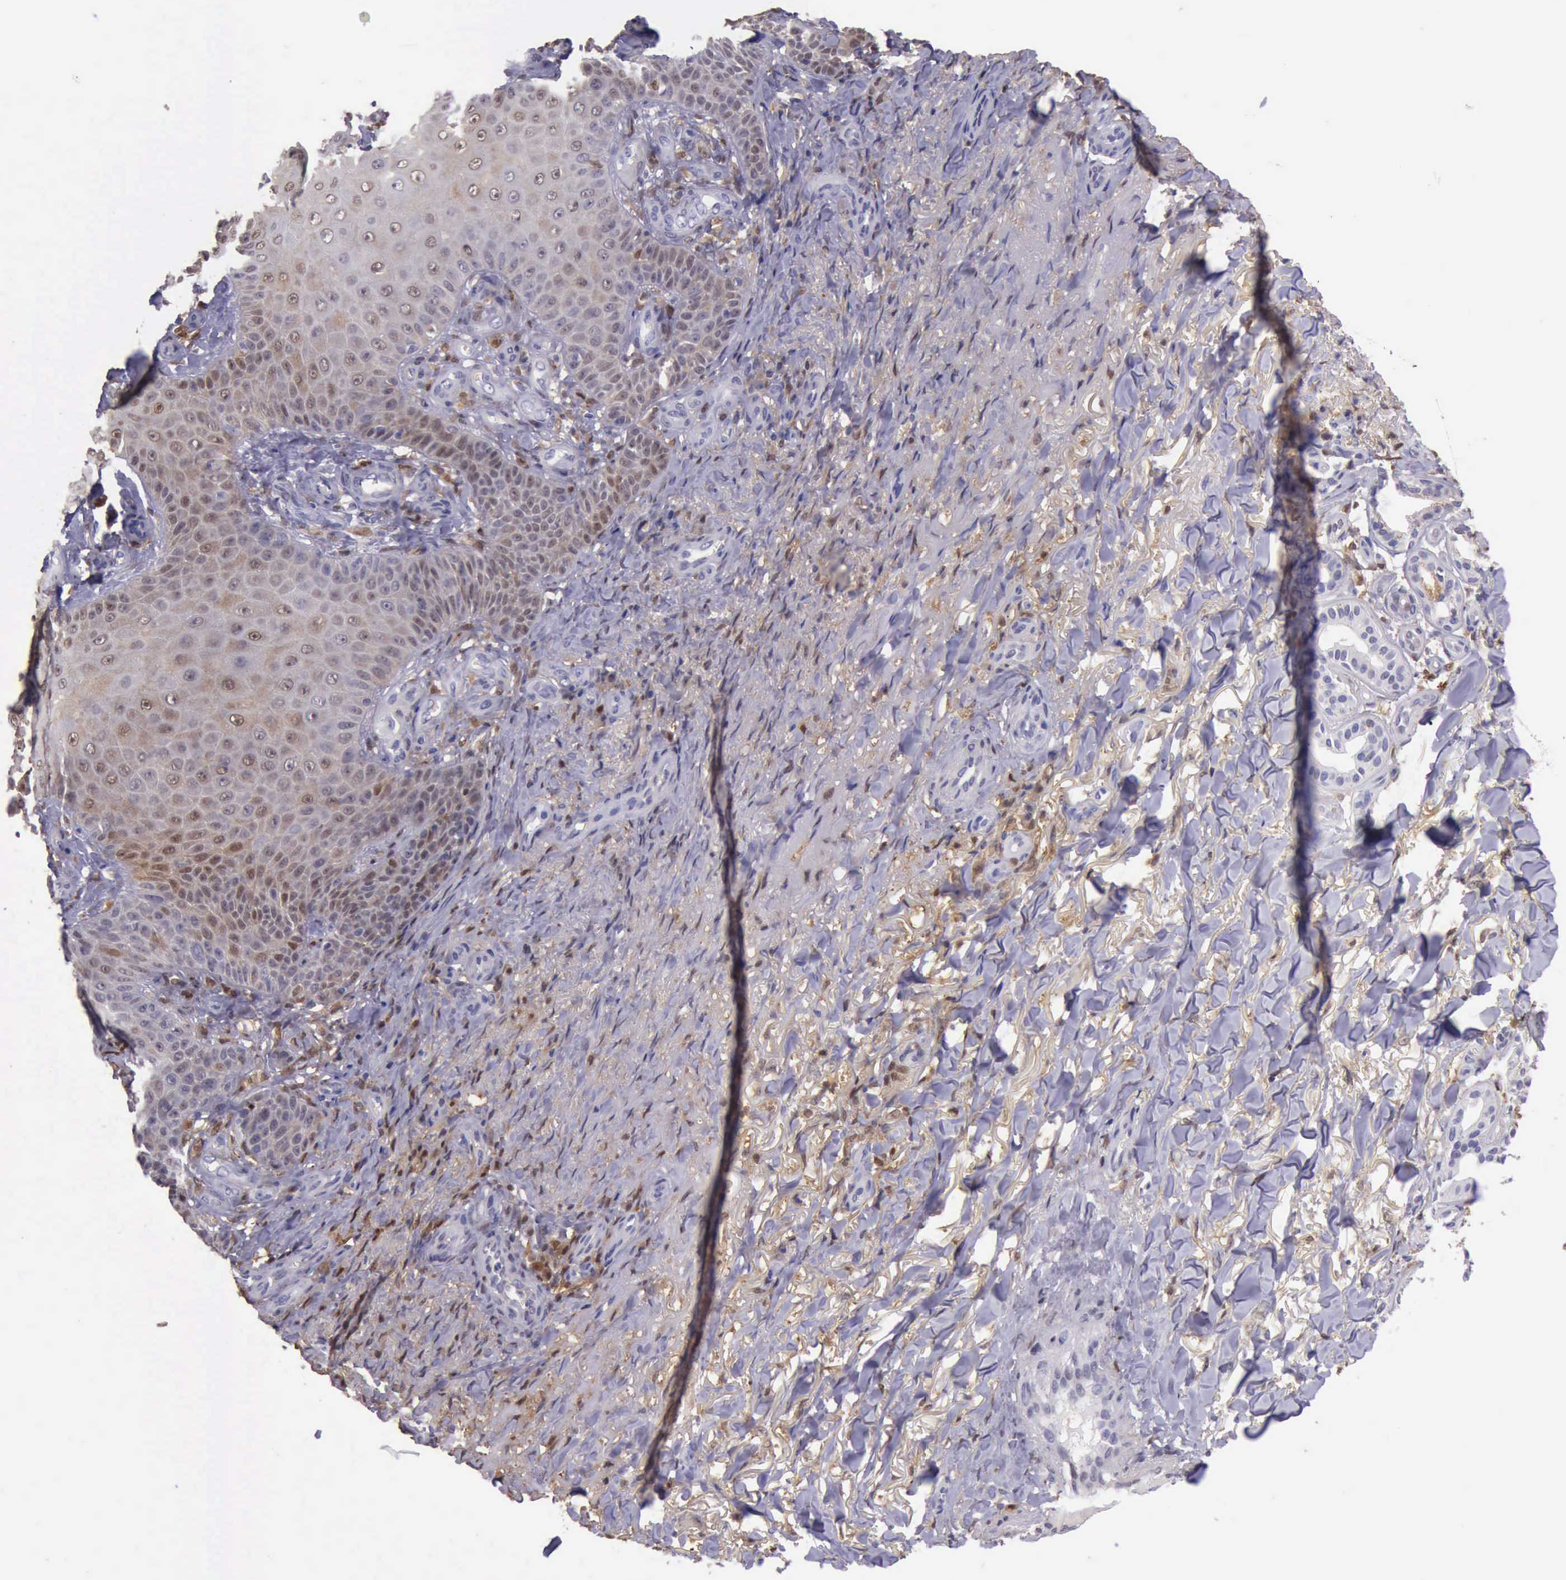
{"staining": {"intensity": "weak", "quantity": "25%-75%", "location": "cytoplasmic/membranous"}, "tissue": "skin cancer", "cell_type": "Tumor cells", "image_type": "cancer", "snomed": [{"axis": "morphology", "description": "Basal cell carcinoma"}, {"axis": "topography", "description": "Skin"}], "caption": "IHC staining of skin basal cell carcinoma, which displays low levels of weak cytoplasmic/membranous staining in about 25%-75% of tumor cells indicating weak cytoplasmic/membranous protein expression. The staining was performed using DAB (brown) for protein detection and nuclei were counterstained in hematoxylin (blue).", "gene": "TYMP", "patient": {"sex": "male", "age": 81}}